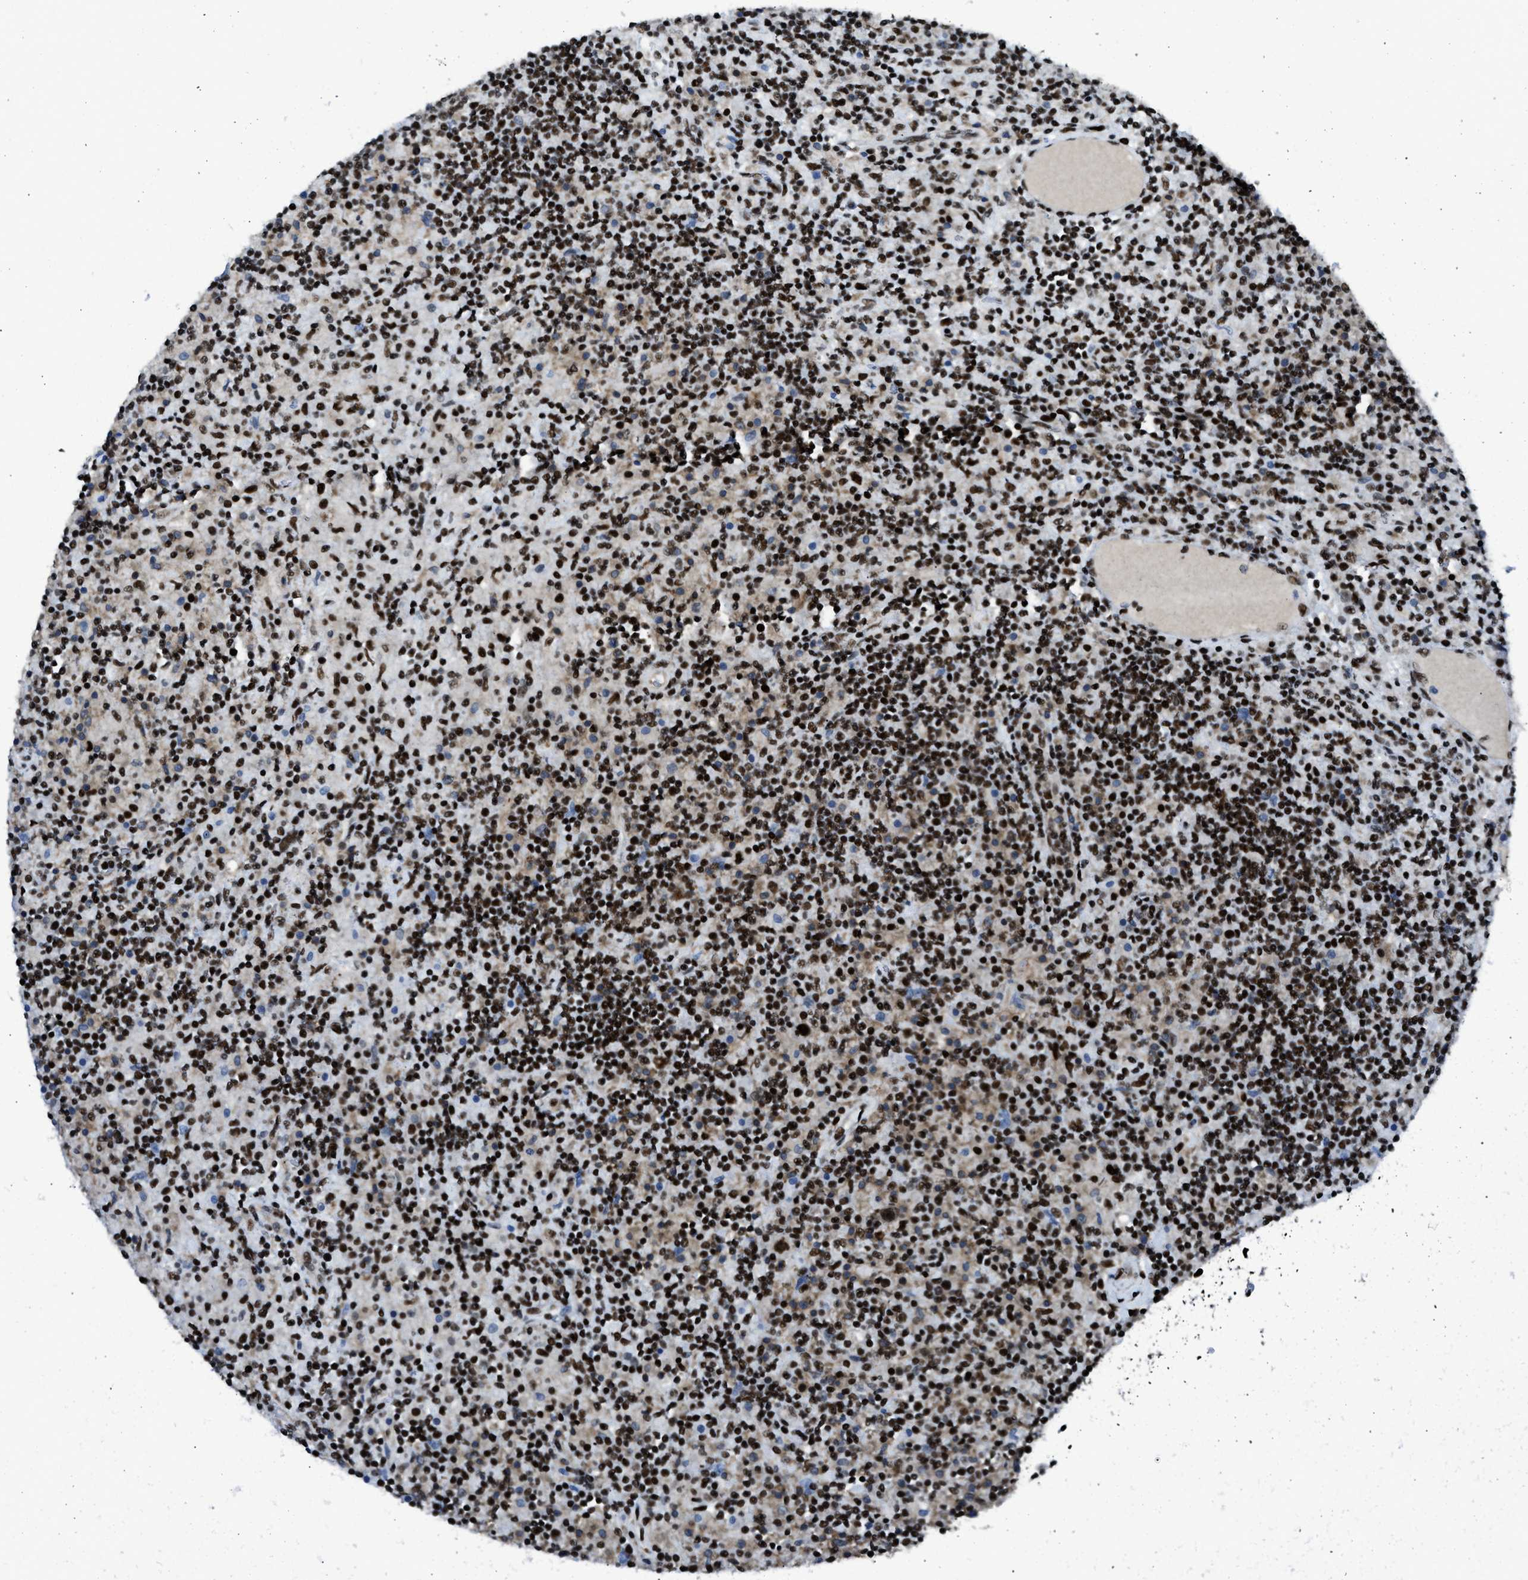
{"staining": {"intensity": "strong", "quantity": ">75%", "location": "cytoplasmic/membranous,nuclear"}, "tissue": "lymphoma", "cell_type": "Tumor cells", "image_type": "cancer", "snomed": [{"axis": "morphology", "description": "Hodgkin's disease, NOS"}, {"axis": "topography", "description": "Lymph node"}], "caption": "Tumor cells demonstrate high levels of strong cytoplasmic/membranous and nuclear positivity in about >75% of cells in human lymphoma. Using DAB (brown) and hematoxylin (blue) stains, captured at high magnification using brightfield microscopy.", "gene": "SCAF4", "patient": {"sex": "male", "age": 70}}